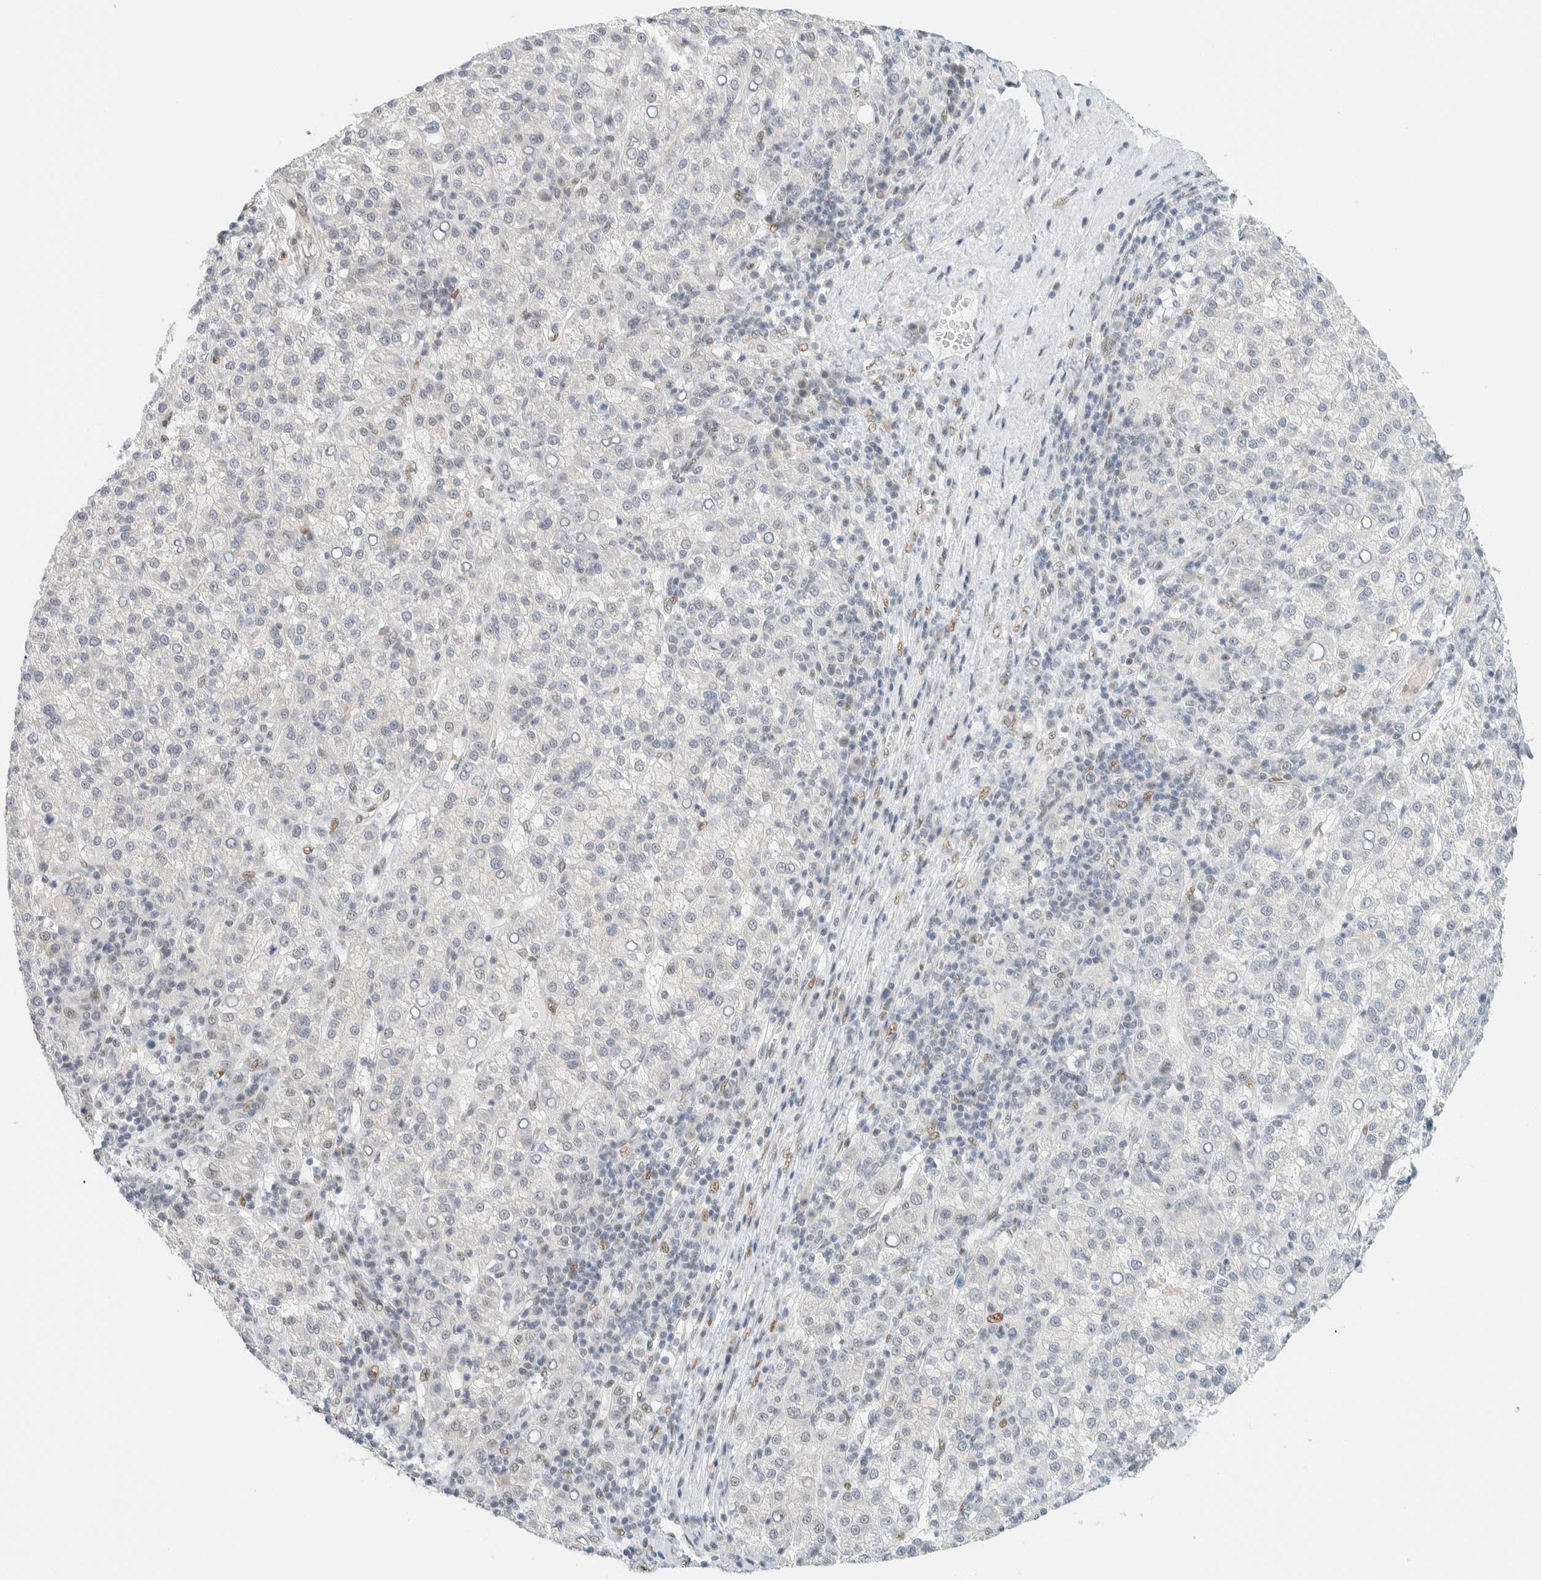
{"staining": {"intensity": "weak", "quantity": "<25%", "location": "nuclear"}, "tissue": "liver cancer", "cell_type": "Tumor cells", "image_type": "cancer", "snomed": [{"axis": "morphology", "description": "Carcinoma, Hepatocellular, NOS"}, {"axis": "topography", "description": "Liver"}], "caption": "The micrograph demonstrates no staining of tumor cells in liver cancer (hepatocellular carcinoma).", "gene": "ZNF683", "patient": {"sex": "female", "age": 58}}